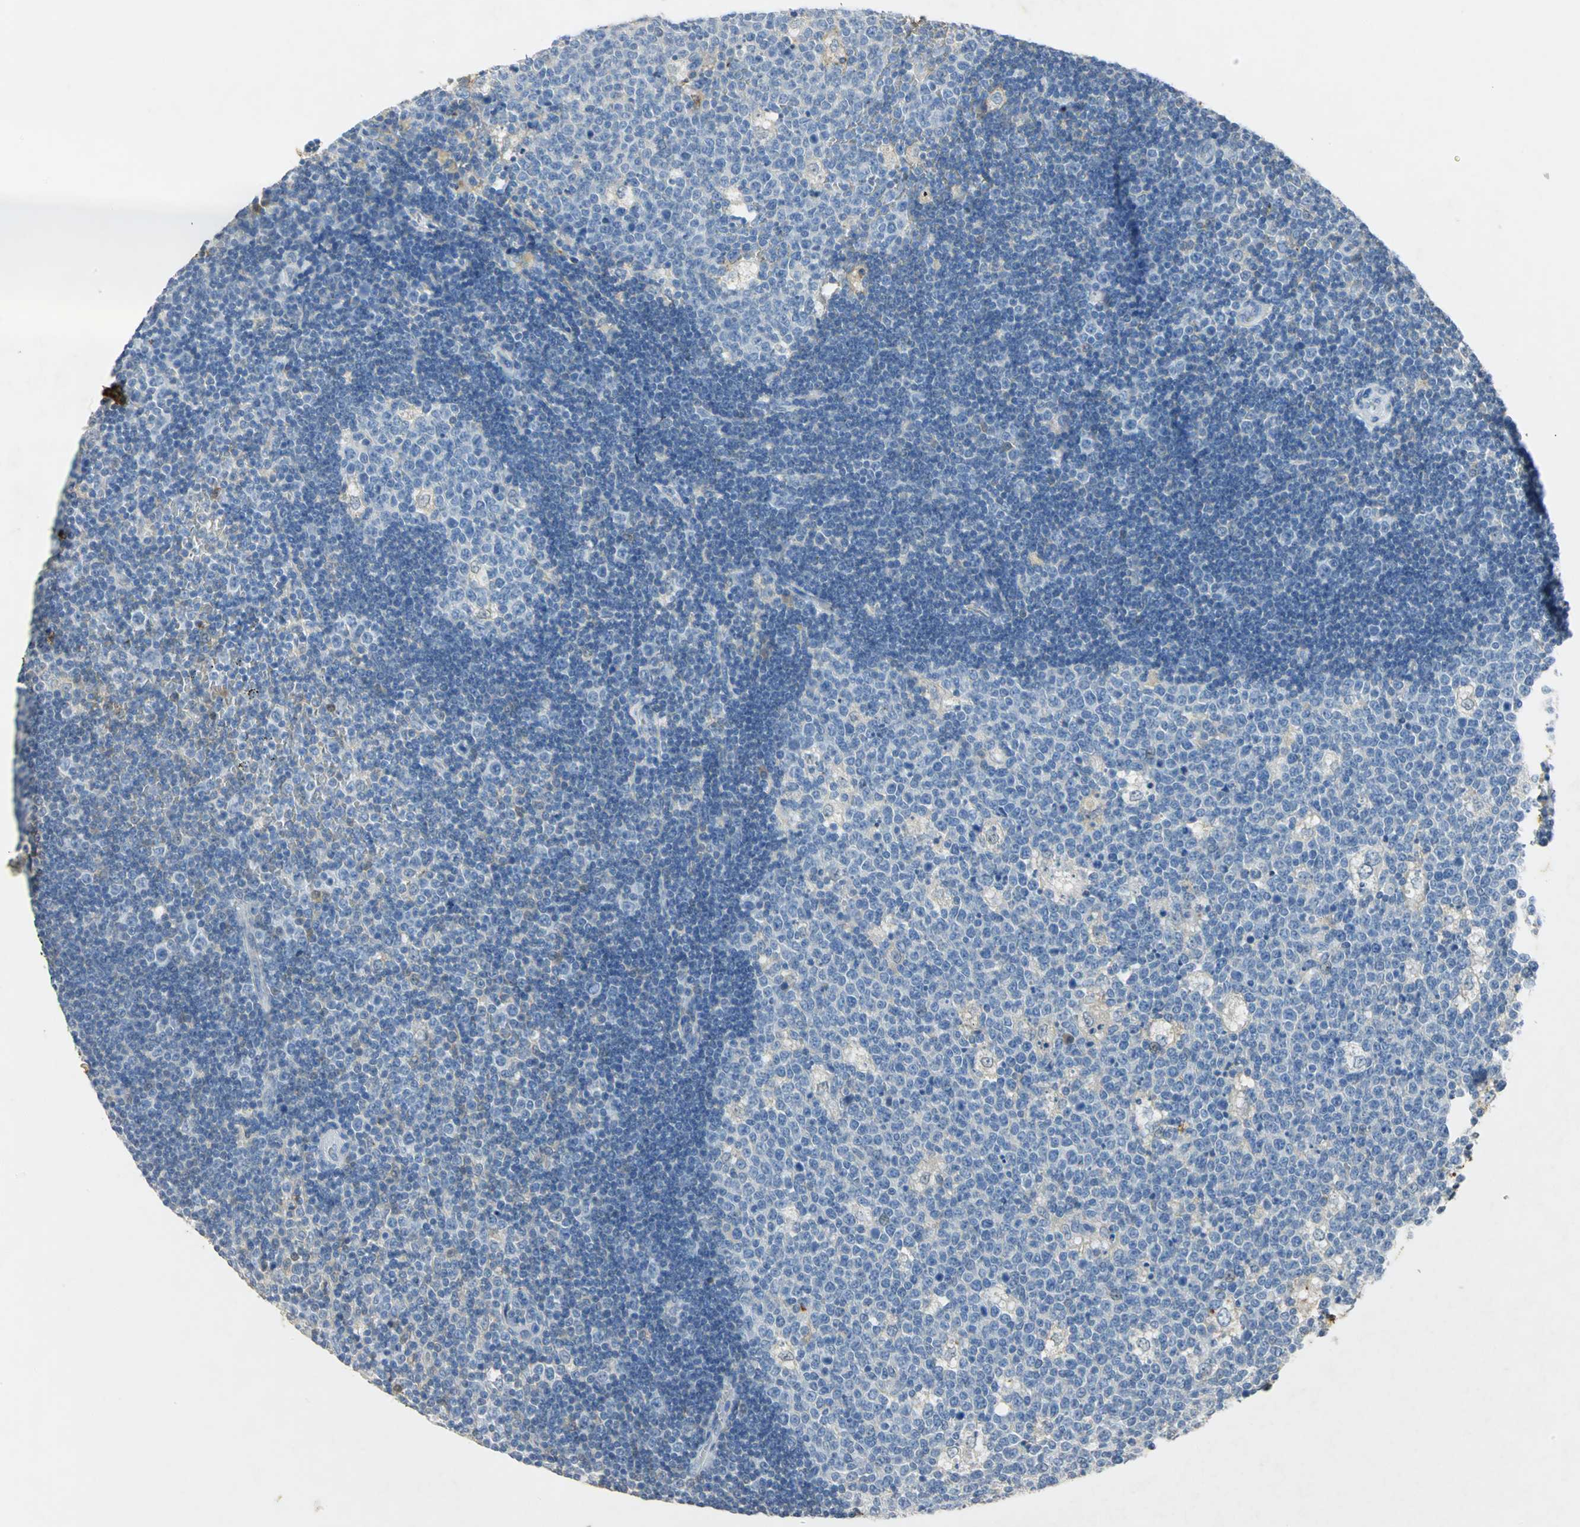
{"staining": {"intensity": "moderate", "quantity": "25%-75%", "location": "cytoplasmic/membranous"}, "tissue": "lymph node", "cell_type": "Germinal center cells", "image_type": "normal", "snomed": [{"axis": "morphology", "description": "Normal tissue, NOS"}, {"axis": "topography", "description": "Lymph node"}, {"axis": "topography", "description": "Salivary gland"}], "caption": "Protein staining of unremarkable lymph node exhibits moderate cytoplasmic/membranous expression in approximately 25%-75% of germinal center cells. The protein is shown in brown color, while the nuclei are stained blue.", "gene": "ANXA4", "patient": {"sex": "male", "age": 8}}